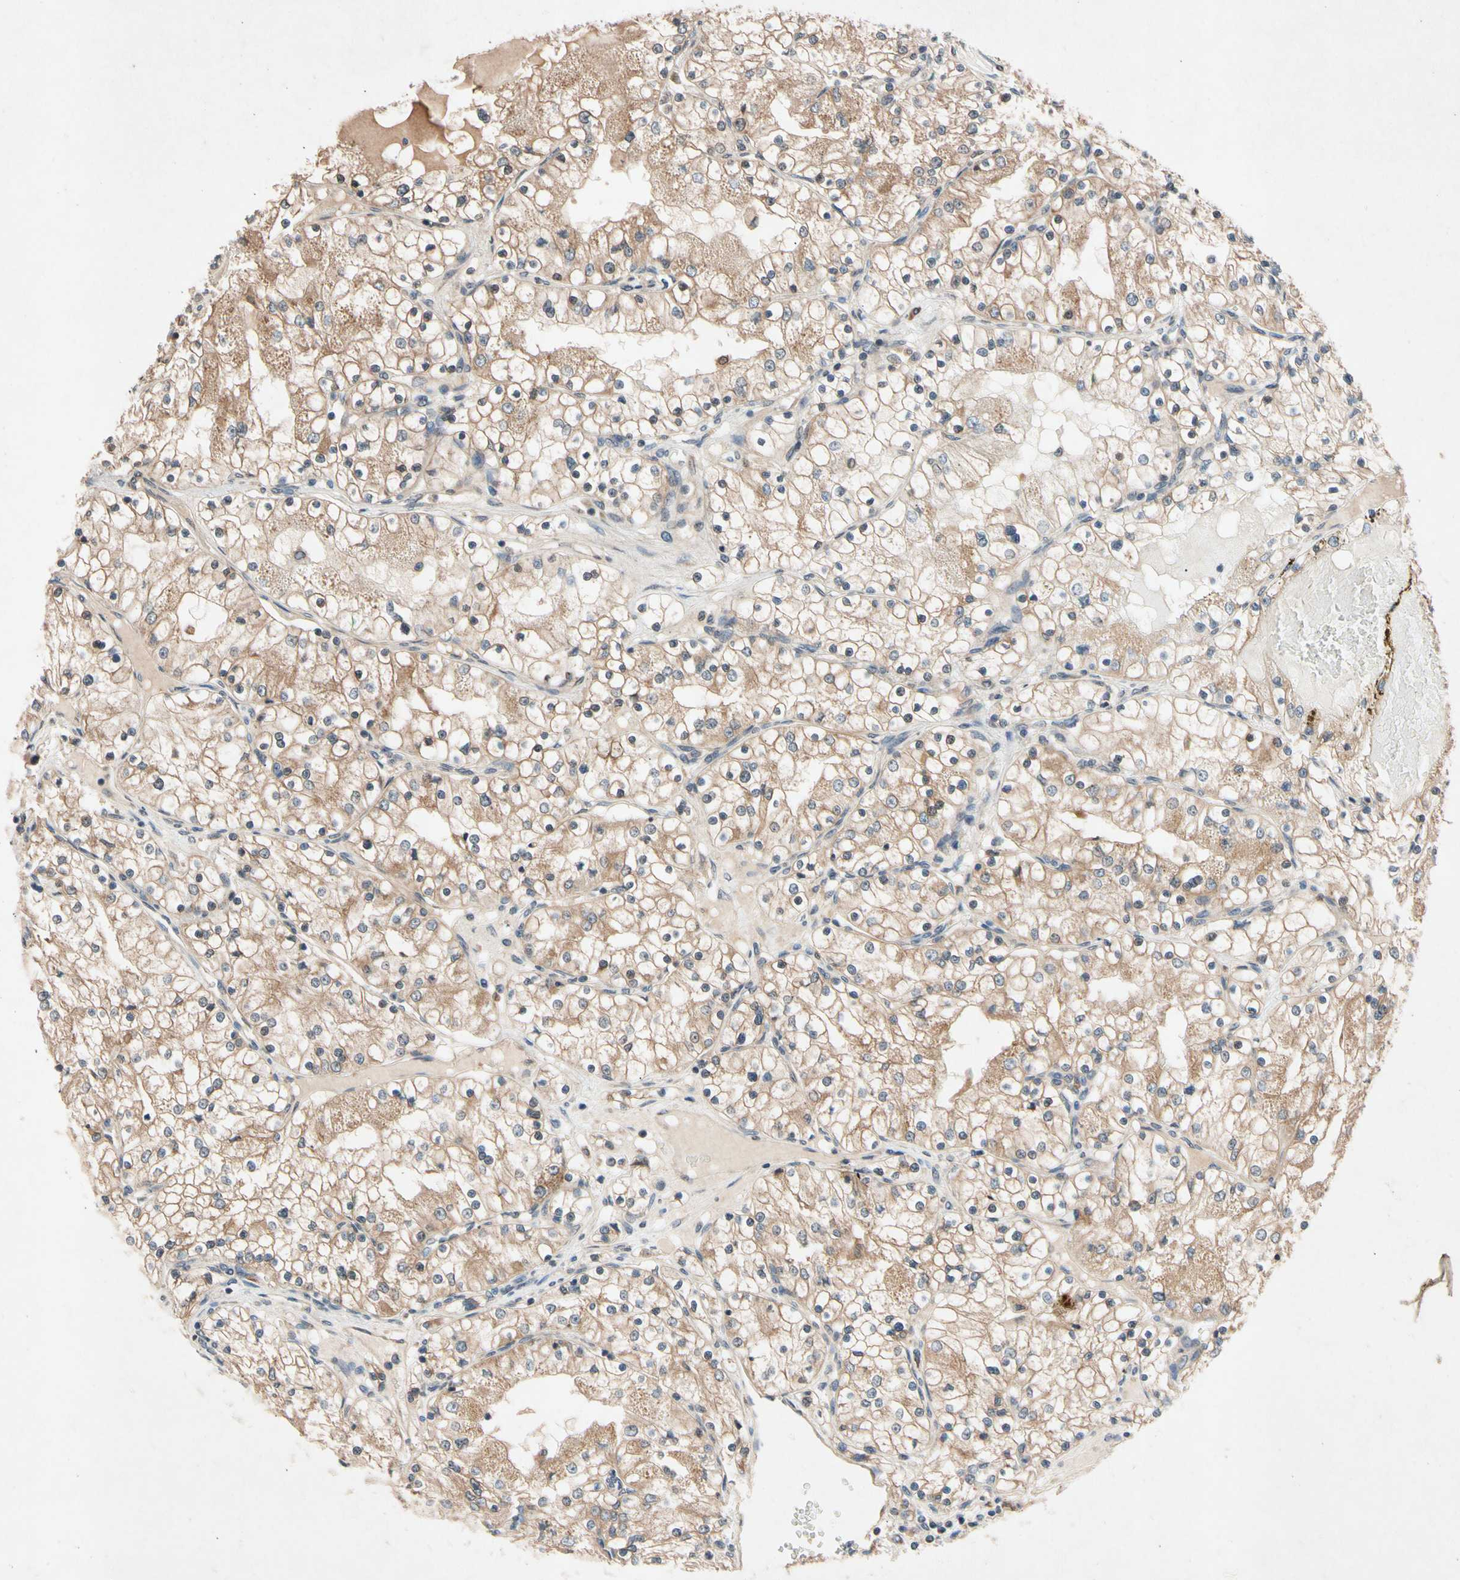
{"staining": {"intensity": "moderate", "quantity": ">75%", "location": "cytoplasmic/membranous"}, "tissue": "renal cancer", "cell_type": "Tumor cells", "image_type": "cancer", "snomed": [{"axis": "morphology", "description": "Adenocarcinoma, NOS"}, {"axis": "topography", "description": "Kidney"}], "caption": "Tumor cells demonstrate medium levels of moderate cytoplasmic/membranous expression in approximately >75% of cells in adenocarcinoma (renal). The staining was performed using DAB to visualize the protein expression in brown, while the nuclei were stained in blue with hematoxylin (Magnification: 20x).", "gene": "PRDX4", "patient": {"sex": "male", "age": 68}}